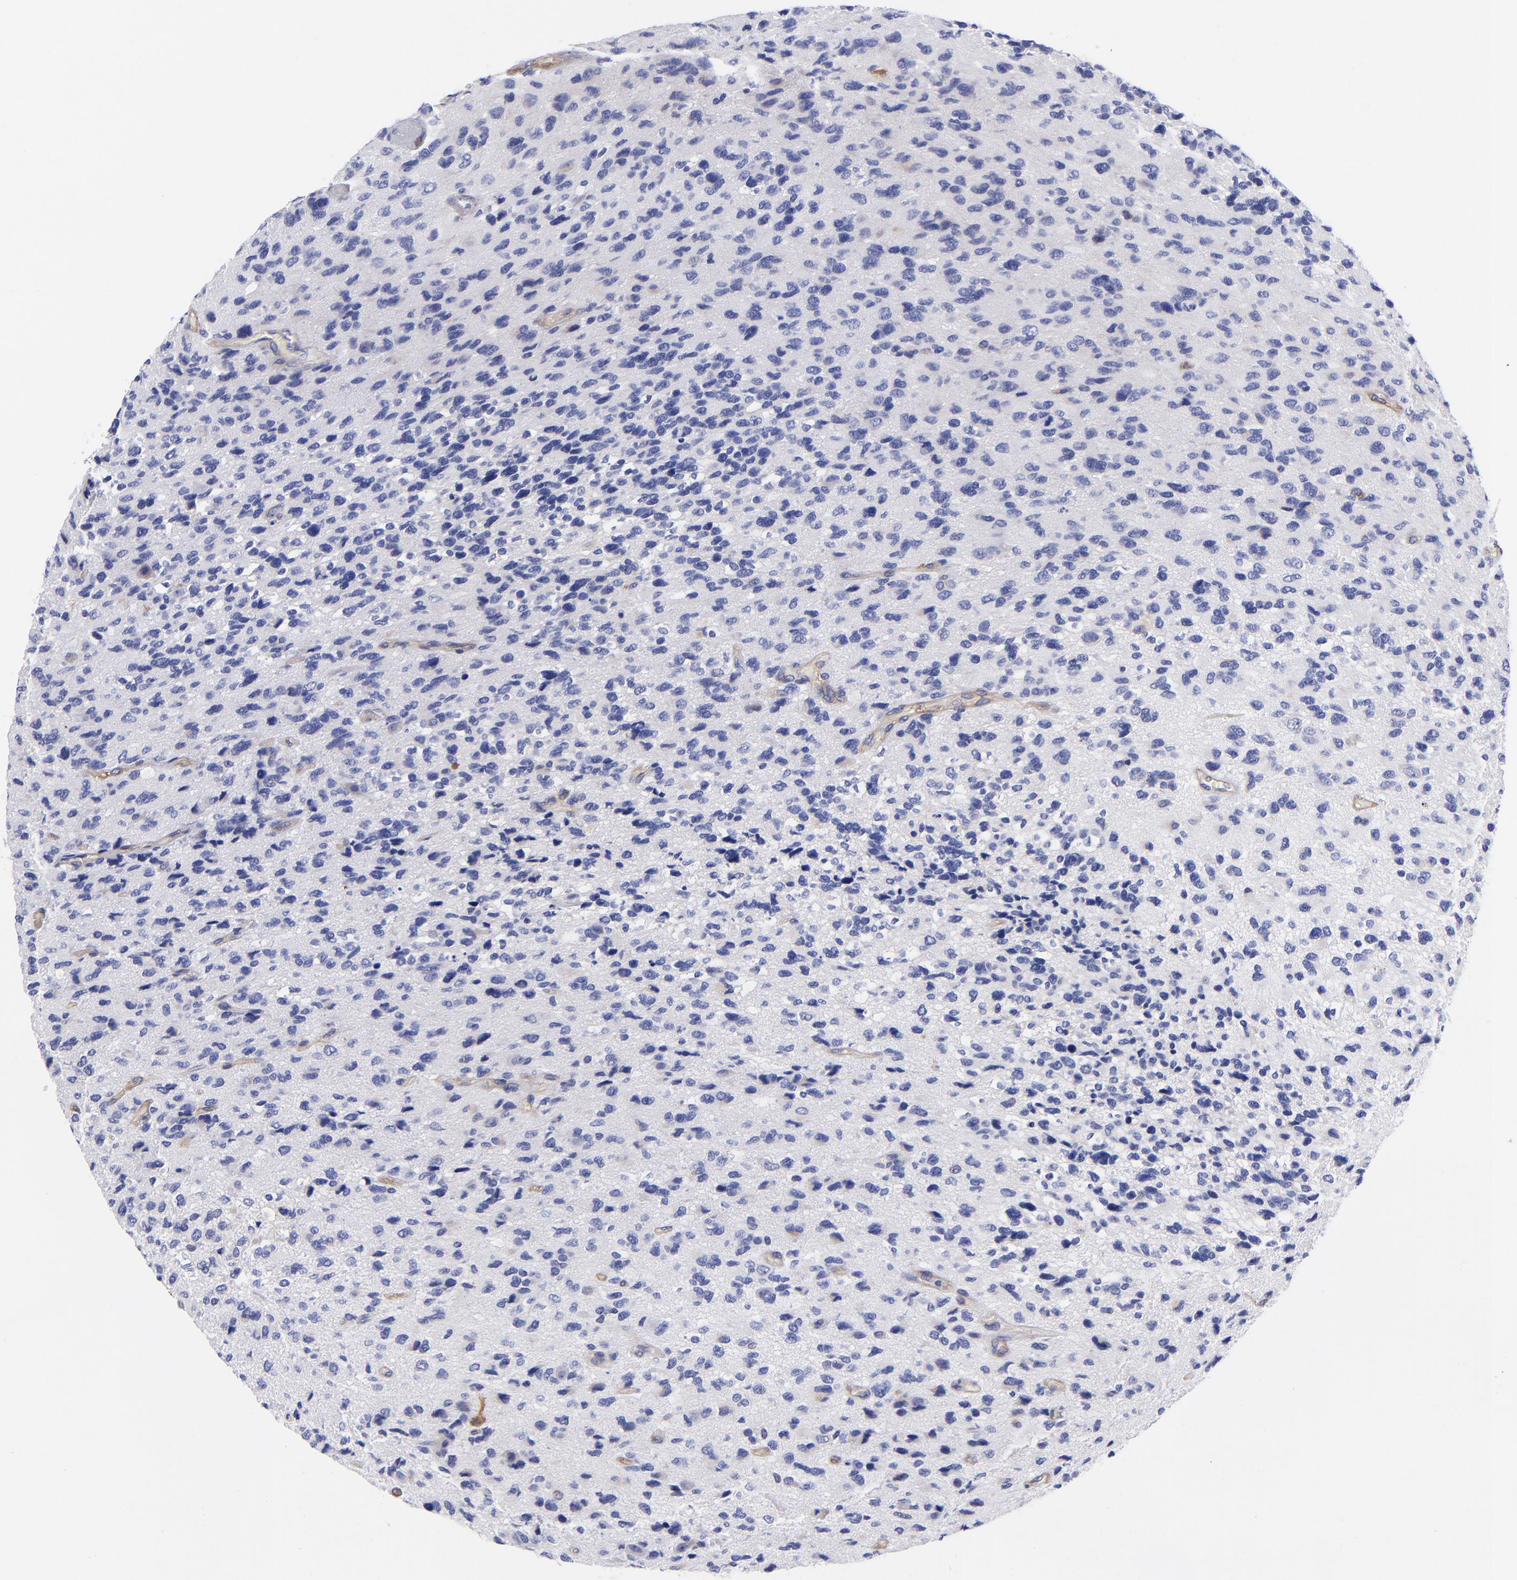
{"staining": {"intensity": "negative", "quantity": "none", "location": "none"}, "tissue": "glioma", "cell_type": "Tumor cells", "image_type": "cancer", "snomed": [{"axis": "morphology", "description": "Glioma, malignant, High grade"}, {"axis": "topography", "description": "Brain"}], "caption": "Immunohistochemical staining of glioma shows no significant staining in tumor cells.", "gene": "PPFIBP1", "patient": {"sex": "male", "age": 69}}